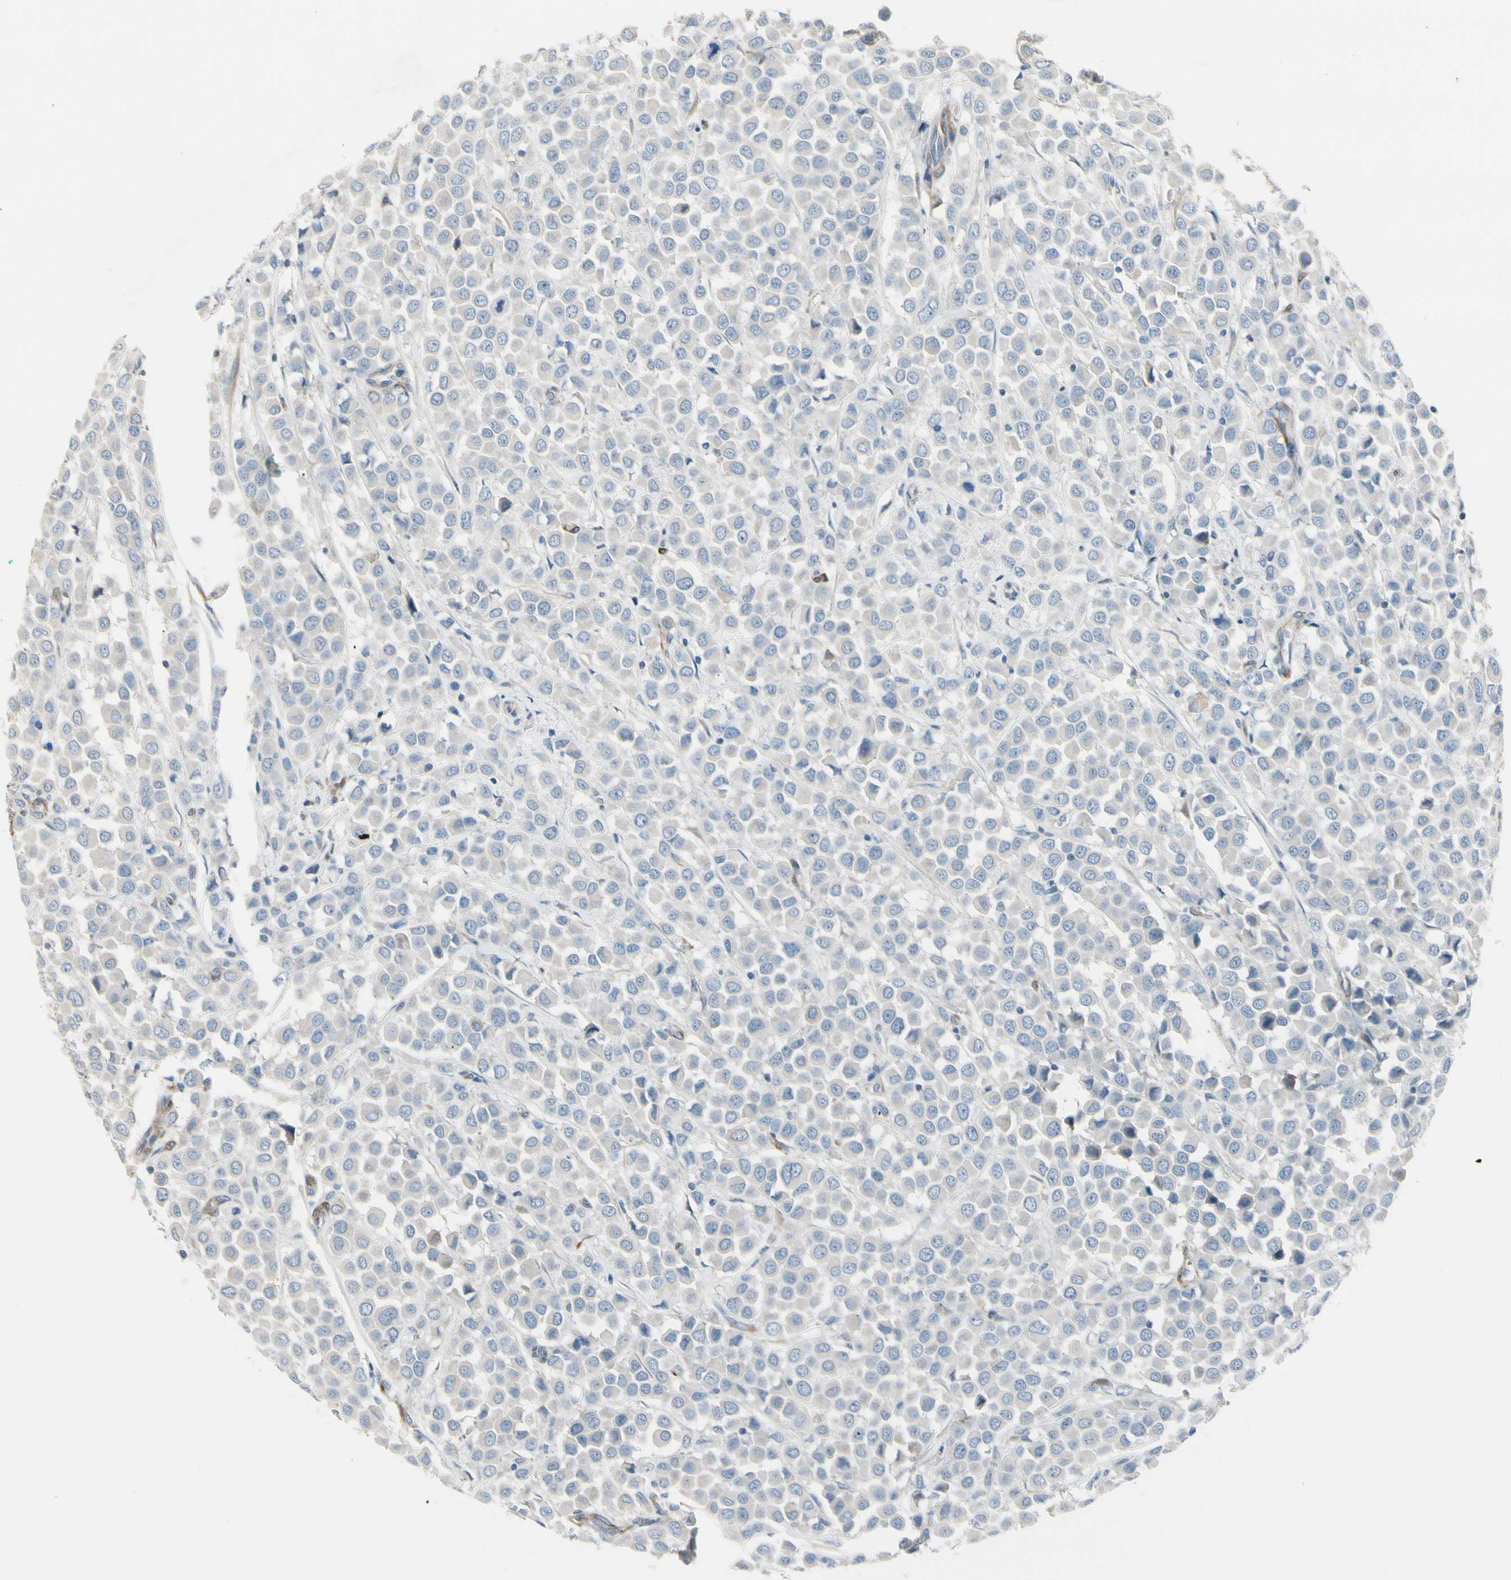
{"staining": {"intensity": "negative", "quantity": "none", "location": "none"}, "tissue": "breast cancer", "cell_type": "Tumor cells", "image_type": "cancer", "snomed": [{"axis": "morphology", "description": "Duct carcinoma"}, {"axis": "topography", "description": "Breast"}], "caption": "The photomicrograph demonstrates no staining of tumor cells in breast cancer (infiltrating ductal carcinoma).", "gene": "MAP2", "patient": {"sex": "female", "age": 61}}